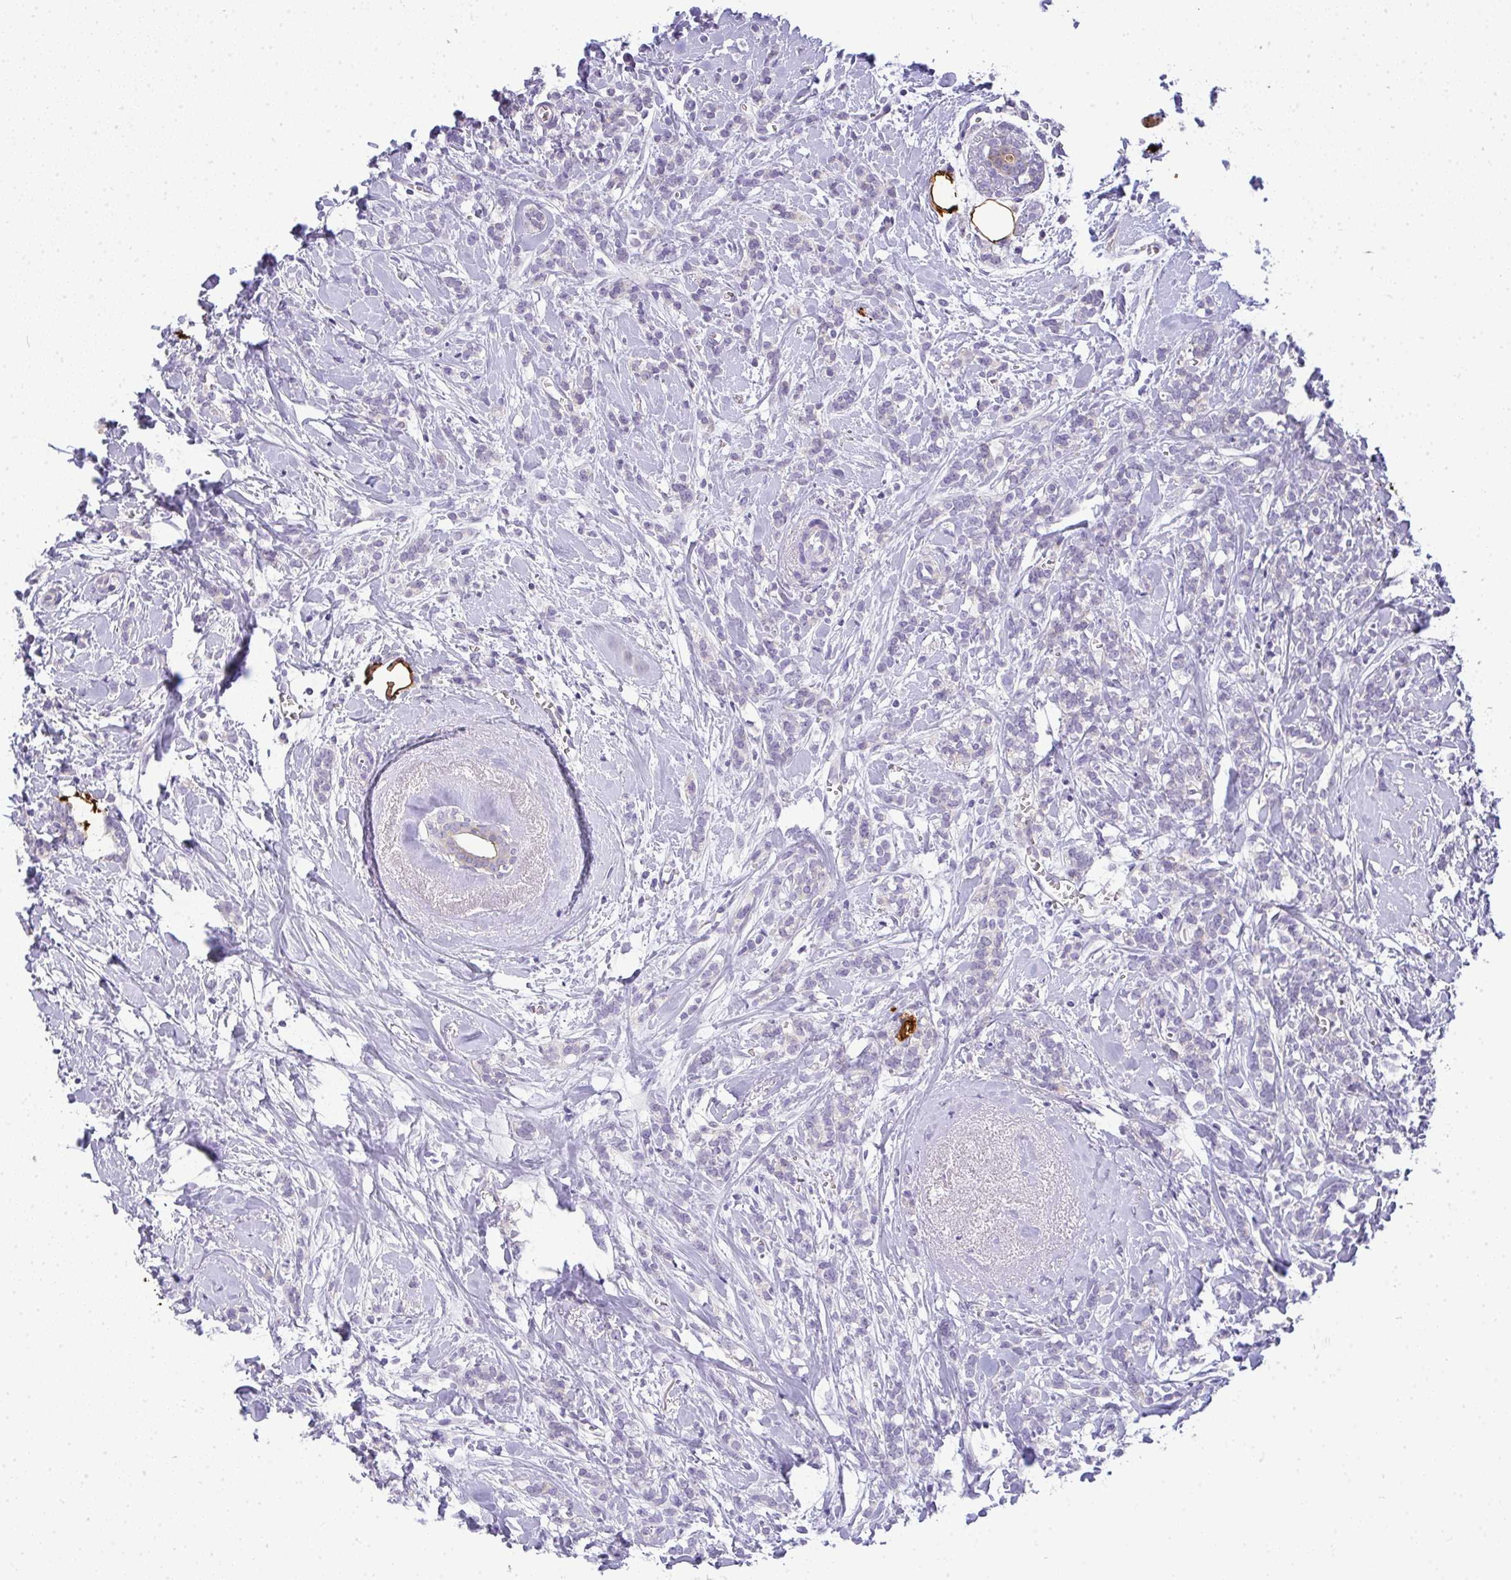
{"staining": {"intensity": "negative", "quantity": "none", "location": "none"}, "tissue": "breast cancer", "cell_type": "Tumor cells", "image_type": "cancer", "snomed": [{"axis": "morphology", "description": "Lobular carcinoma"}, {"axis": "topography", "description": "Breast"}], "caption": "The histopathology image displays no staining of tumor cells in breast lobular carcinoma. (DAB IHC, high magnification).", "gene": "LIPE", "patient": {"sex": "female", "age": 59}}